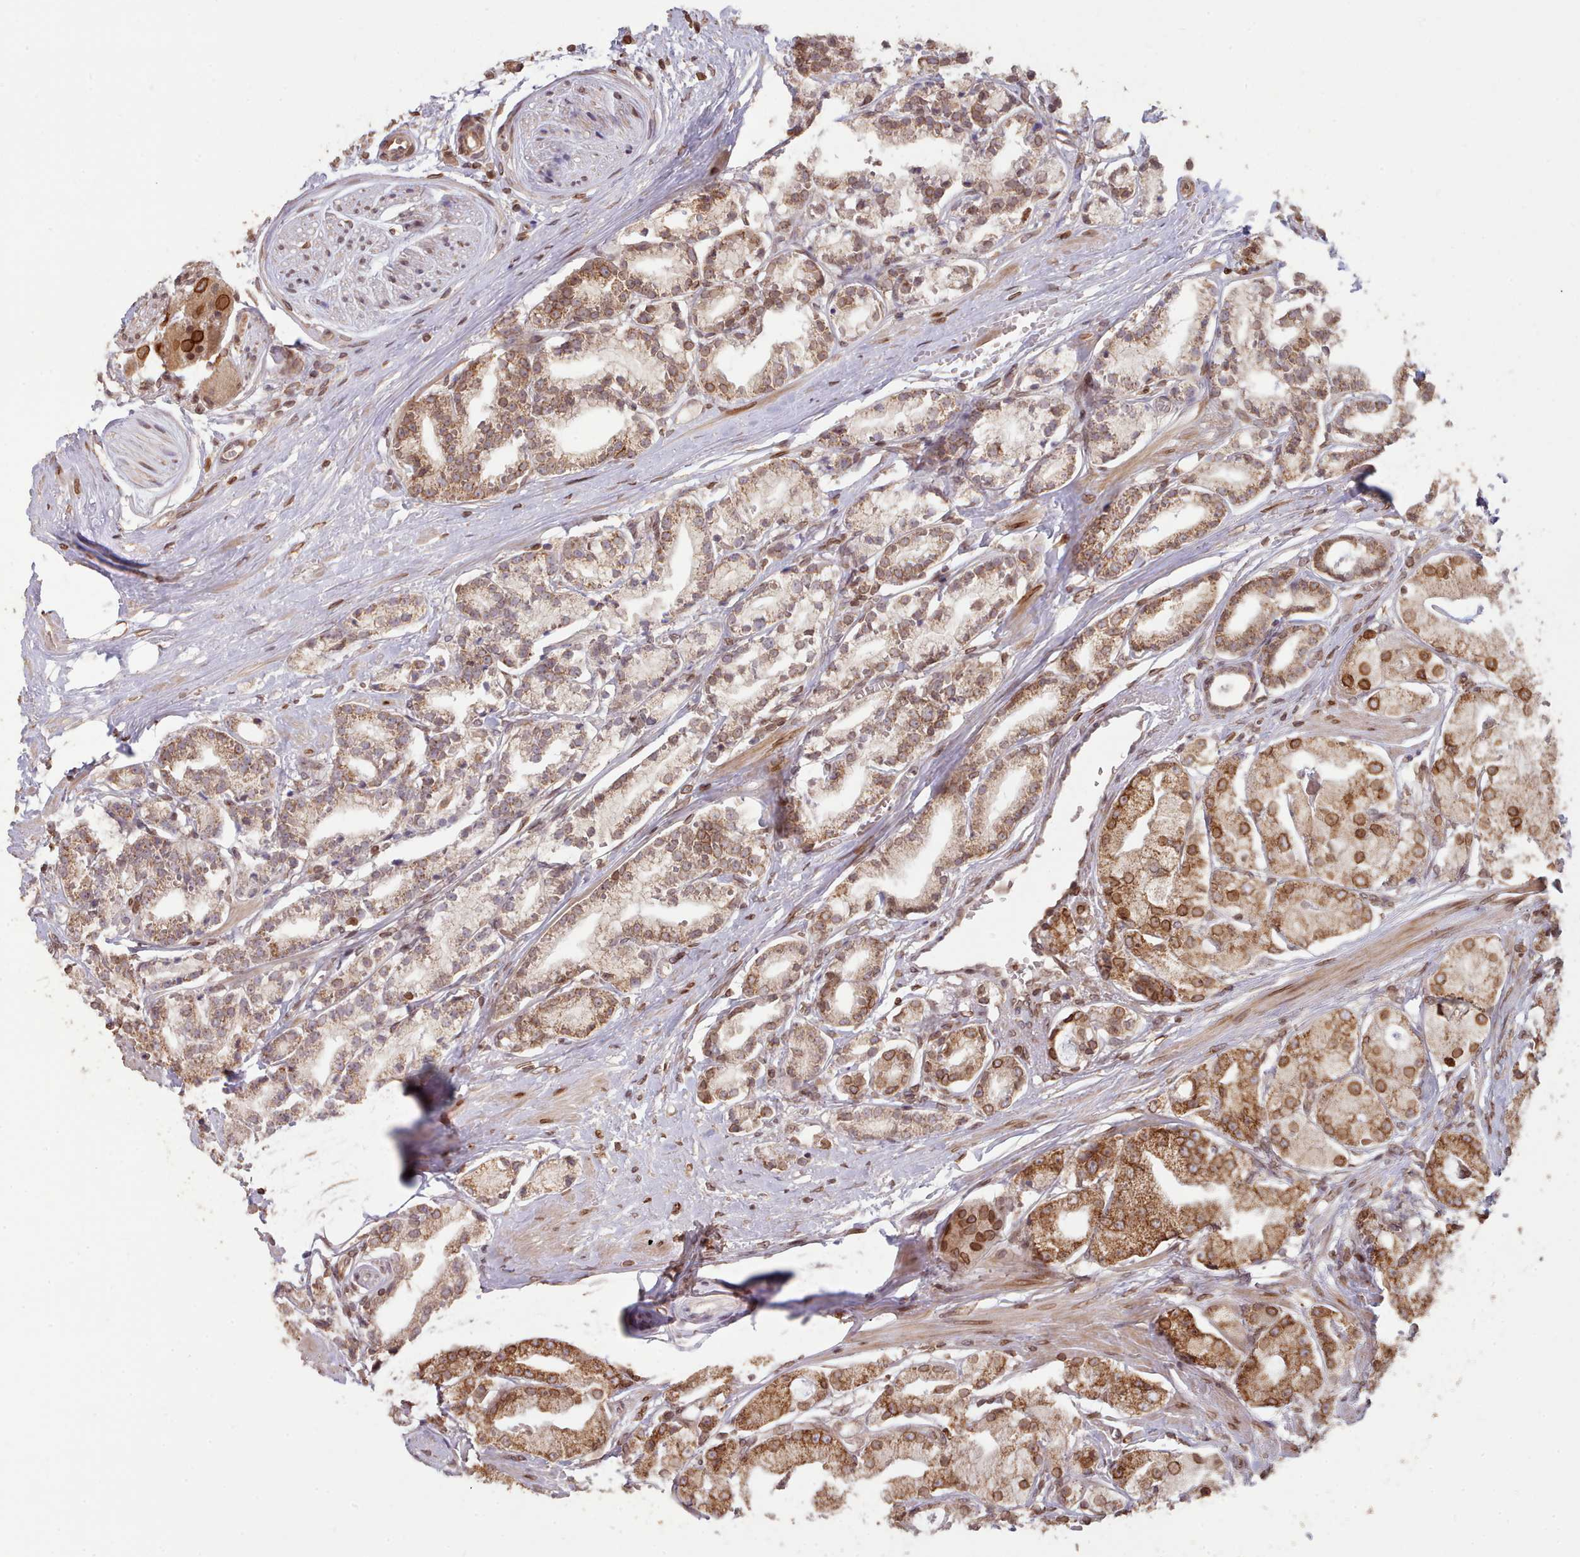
{"staining": {"intensity": "moderate", "quantity": ">75%", "location": "cytoplasmic/membranous,nuclear"}, "tissue": "prostate cancer", "cell_type": "Tumor cells", "image_type": "cancer", "snomed": [{"axis": "morphology", "description": "Adenocarcinoma, High grade"}, {"axis": "topography", "description": "Prostate"}], "caption": "A high-resolution micrograph shows IHC staining of prostate cancer (high-grade adenocarcinoma), which demonstrates moderate cytoplasmic/membranous and nuclear positivity in about >75% of tumor cells. (DAB IHC with brightfield microscopy, high magnification).", "gene": "TOR1AIP1", "patient": {"sex": "male", "age": 71}}